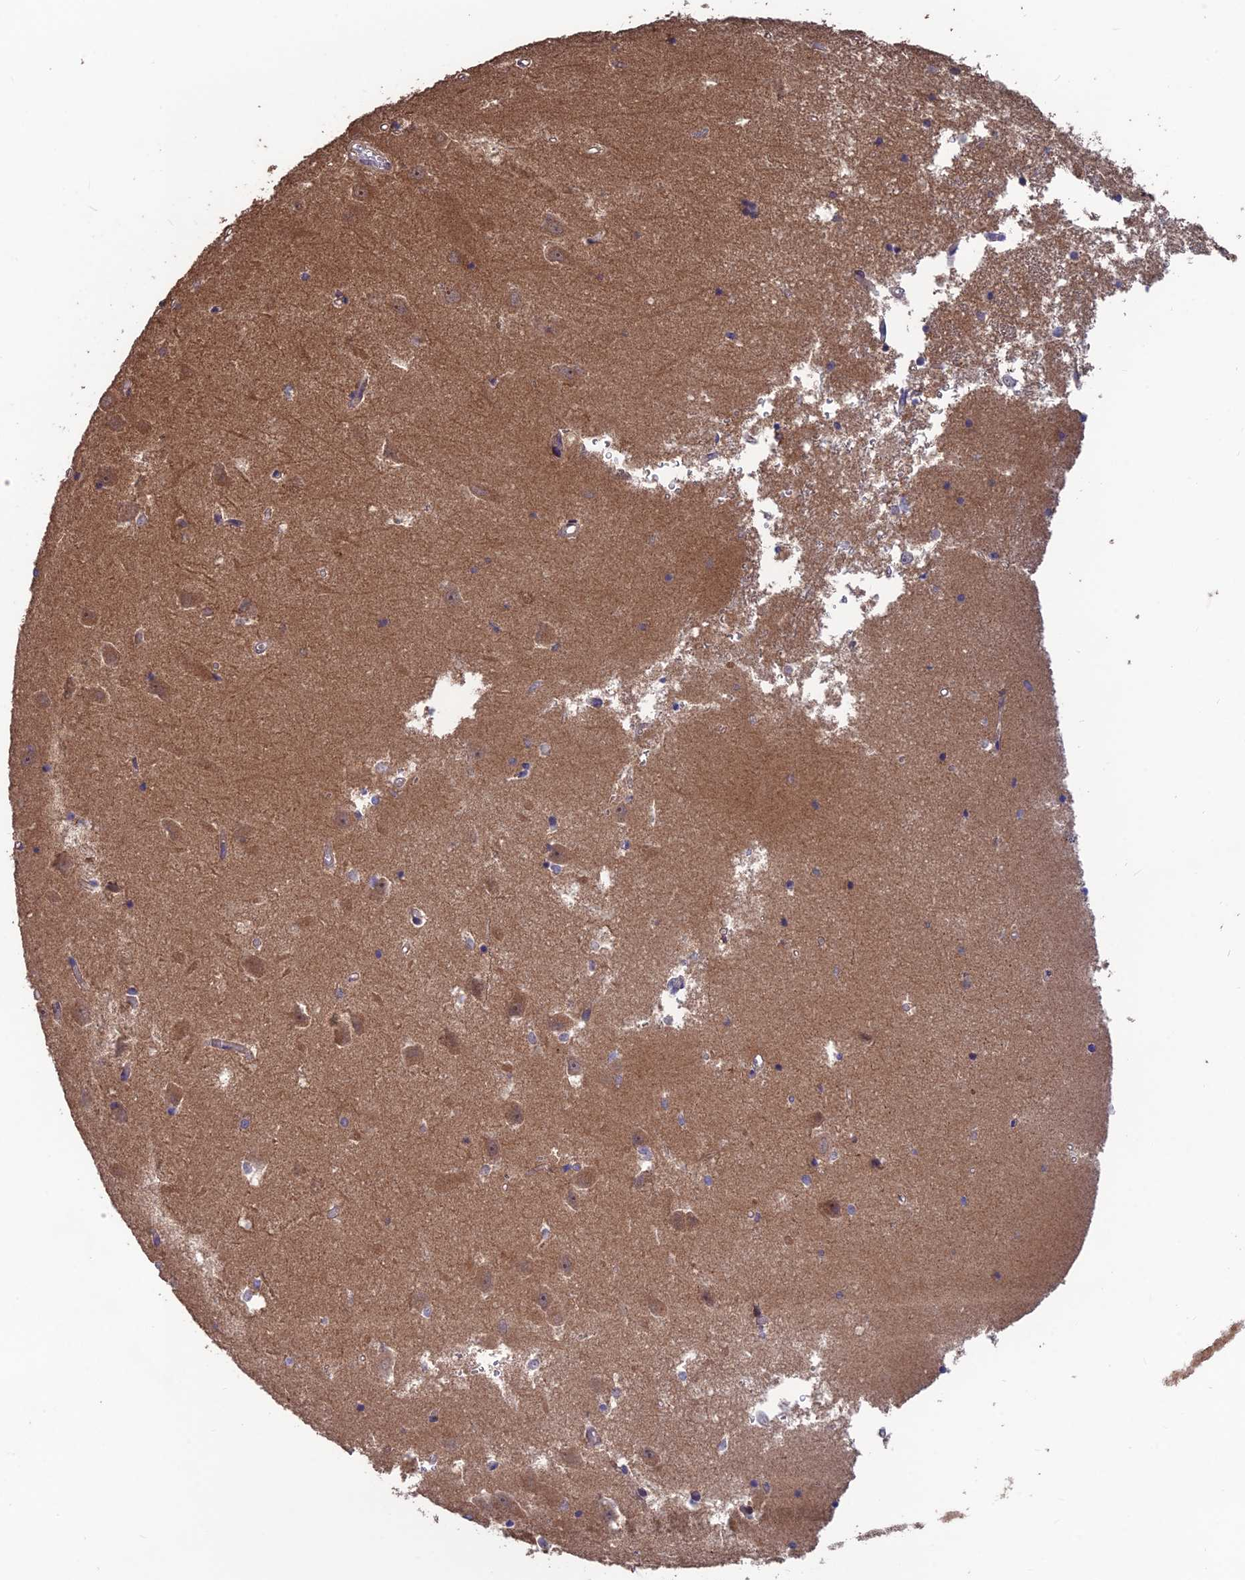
{"staining": {"intensity": "weak", "quantity": "25%-75%", "location": "cytoplasmic/membranous"}, "tissue": "hippocampus", "cell_type": "Glial cells", "image_type": "normal", "snomed": [{"axis": "morphology", "description": "Normal tissue, NOS"}, {"axis": "topography", "description": "Hippocampus"}], "caption": "This is an image of immunohistochemistry staining of normal hippocampus, which shows weak expression in the cytoplasmic/membranous of glial cells.", "gene": "SHISA5", "patient": {"sex": "male", "age": 70}}